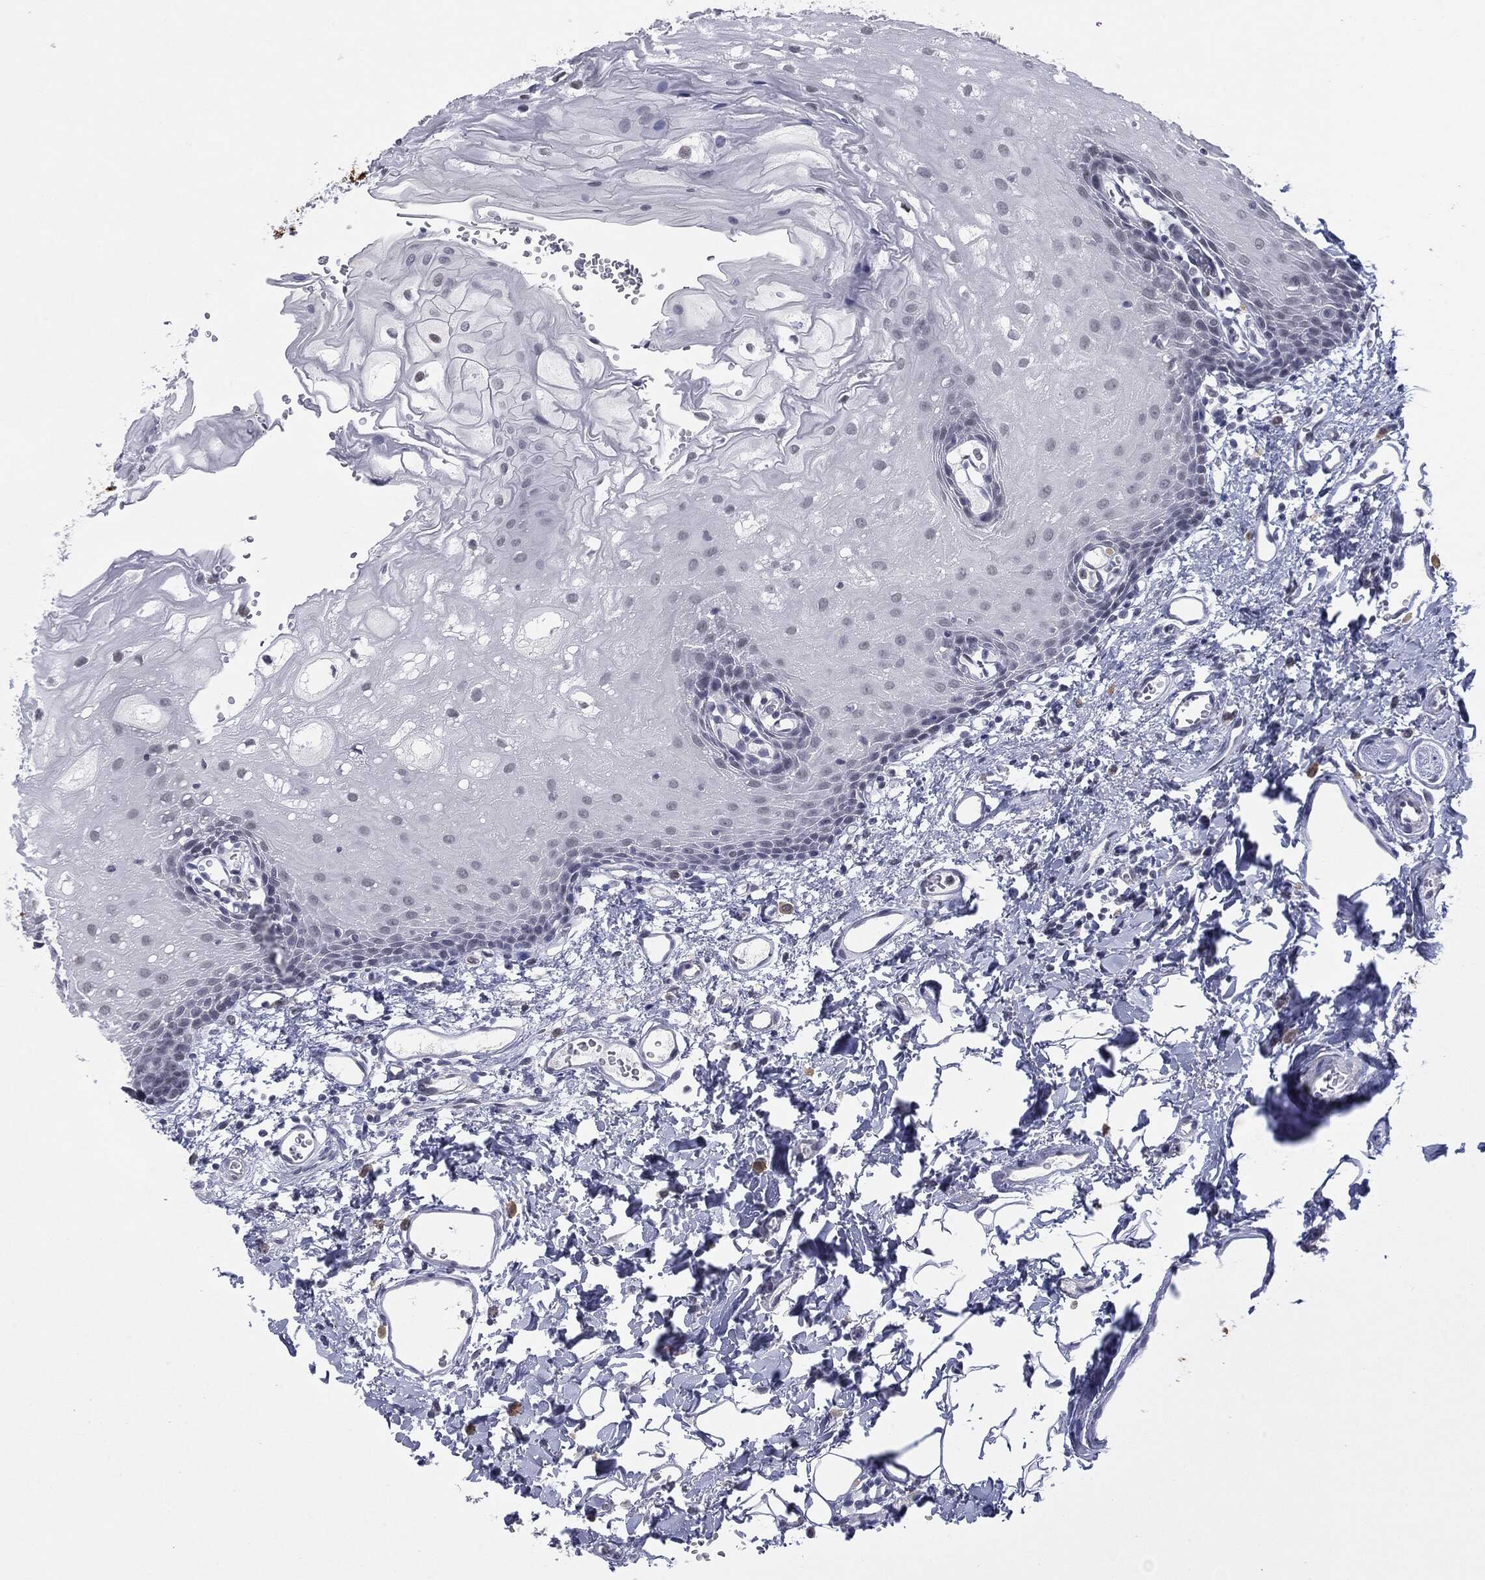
{"staining": {"intensity": "negative", "quantity": "none", "location": "none"}, "tissue": "oral mucosa", "cell_type": "Squamous epithelial cells", "image_type": "normal", "snomed": [{"axis": "morphology", "description": "Normal tissue, NOS"}, {"axis": "morphology", "description": "Squamous cell carcinoma, NOS"}, {"axis": "topography", "description": "Oral tissue"}, {"axis": "topography", "description": "Head-Neck"}], "caption": "High magnification brightfield microscopy of unremarkable oral mucosa stained with DAB (brown) and counterstained with hematoxylin (blue): squamous epithelial cells show no significant expression.", "gene": "SLC5A5", "patient": {"sex": "female", "age": 70}}